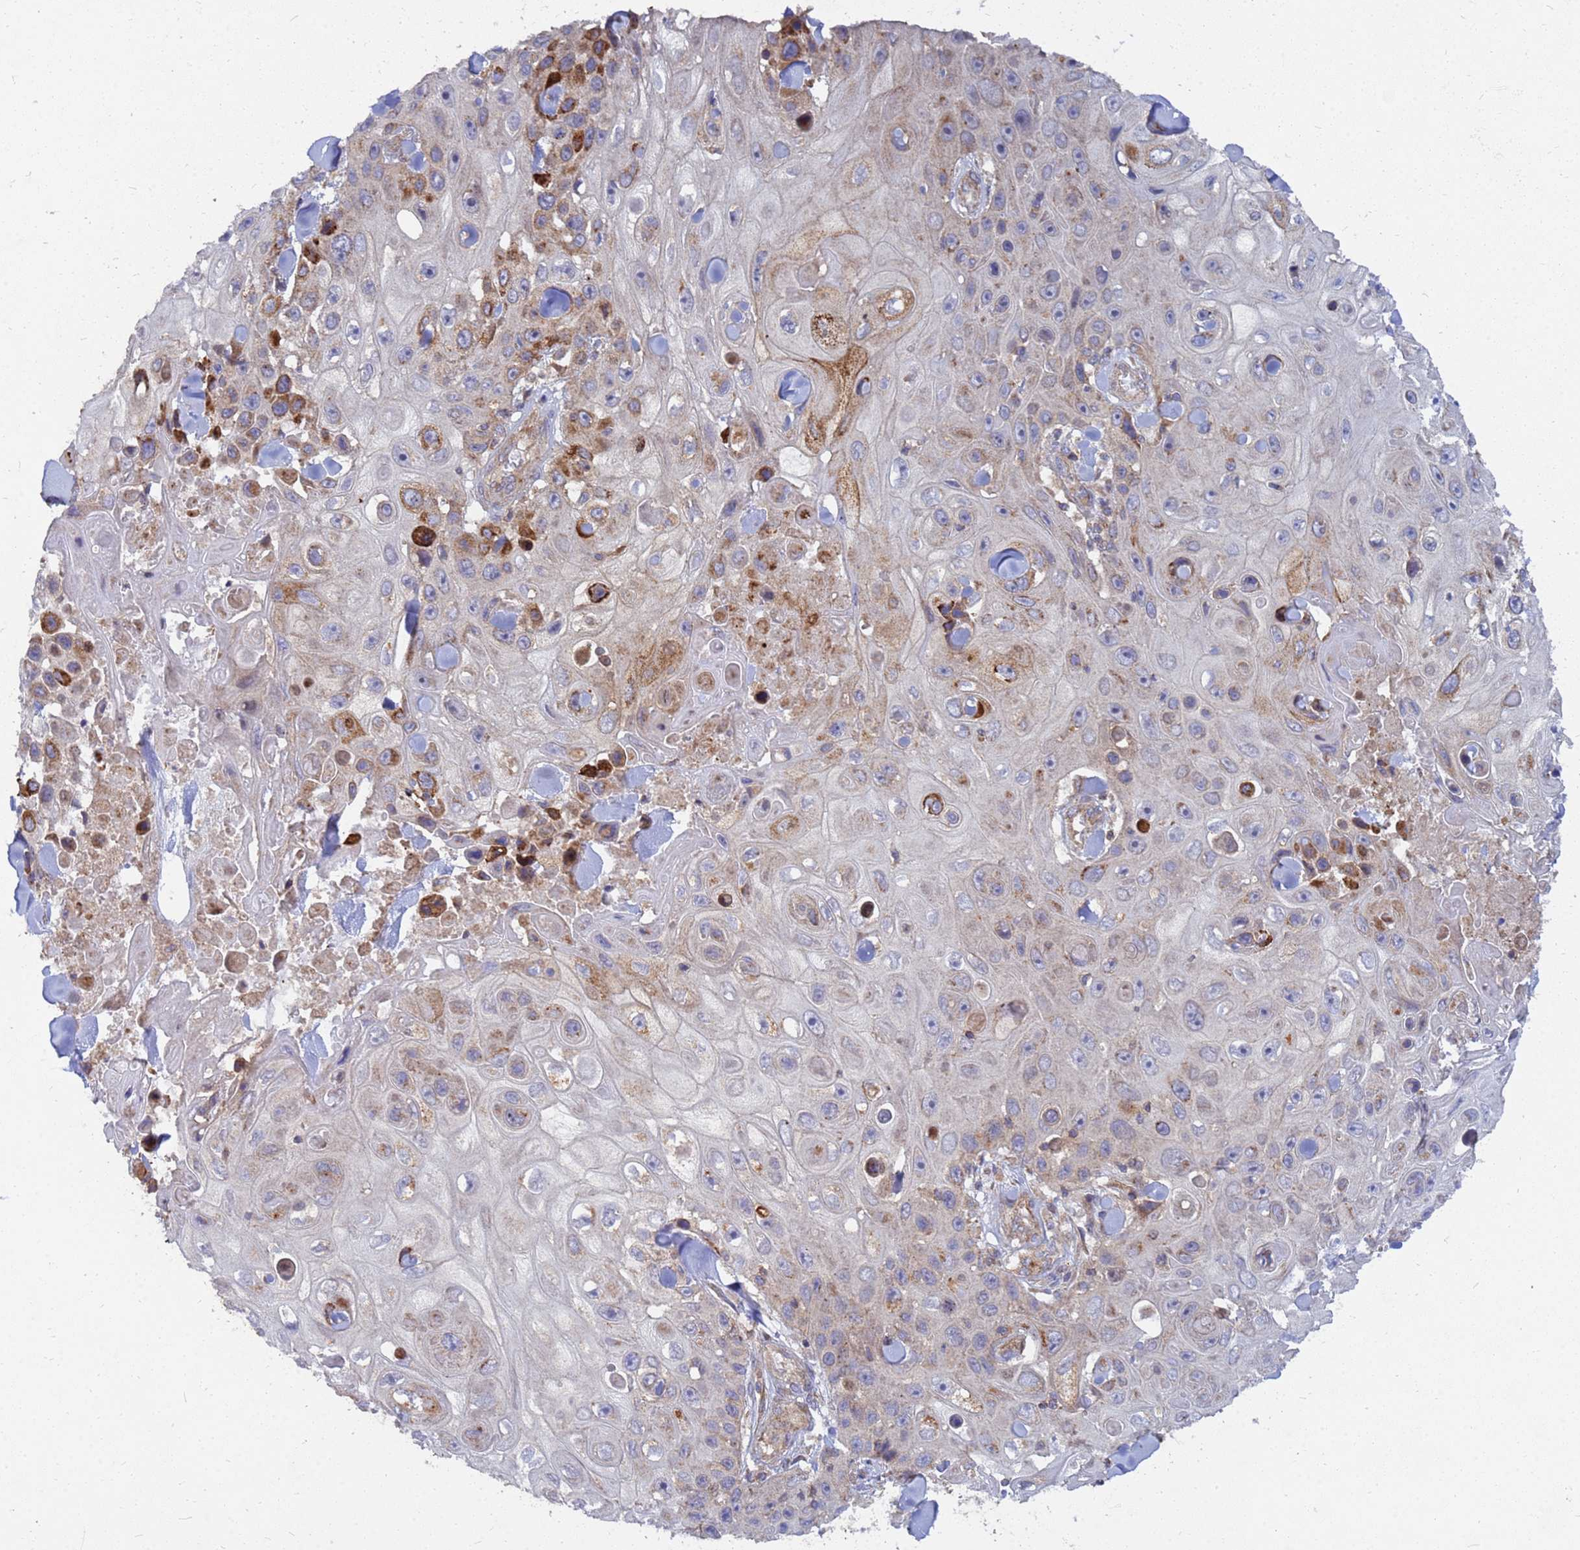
{"staining": {"intensity": "moderate", "quantity": "<25%", "location": "cytoplasmic/membranous"}, "tissue": "skin cancer", "cell_type": "Tumor cells", "image_type": "cancer", "snomed": [{"axis": "morphology", "description": "Squamous cell carcinoma, NOS"}, {"axis": "topography", "description": "Skin"}], "caption": "Skin cancer stained for a protein reveals moderate cytoplasmic/membranous positivity in tumor cells. (brown staining indicates protein expression, while blue staining denotes nuclei).", "gene": "CDC34", "patient": {"sex": "male", "age": 82}}